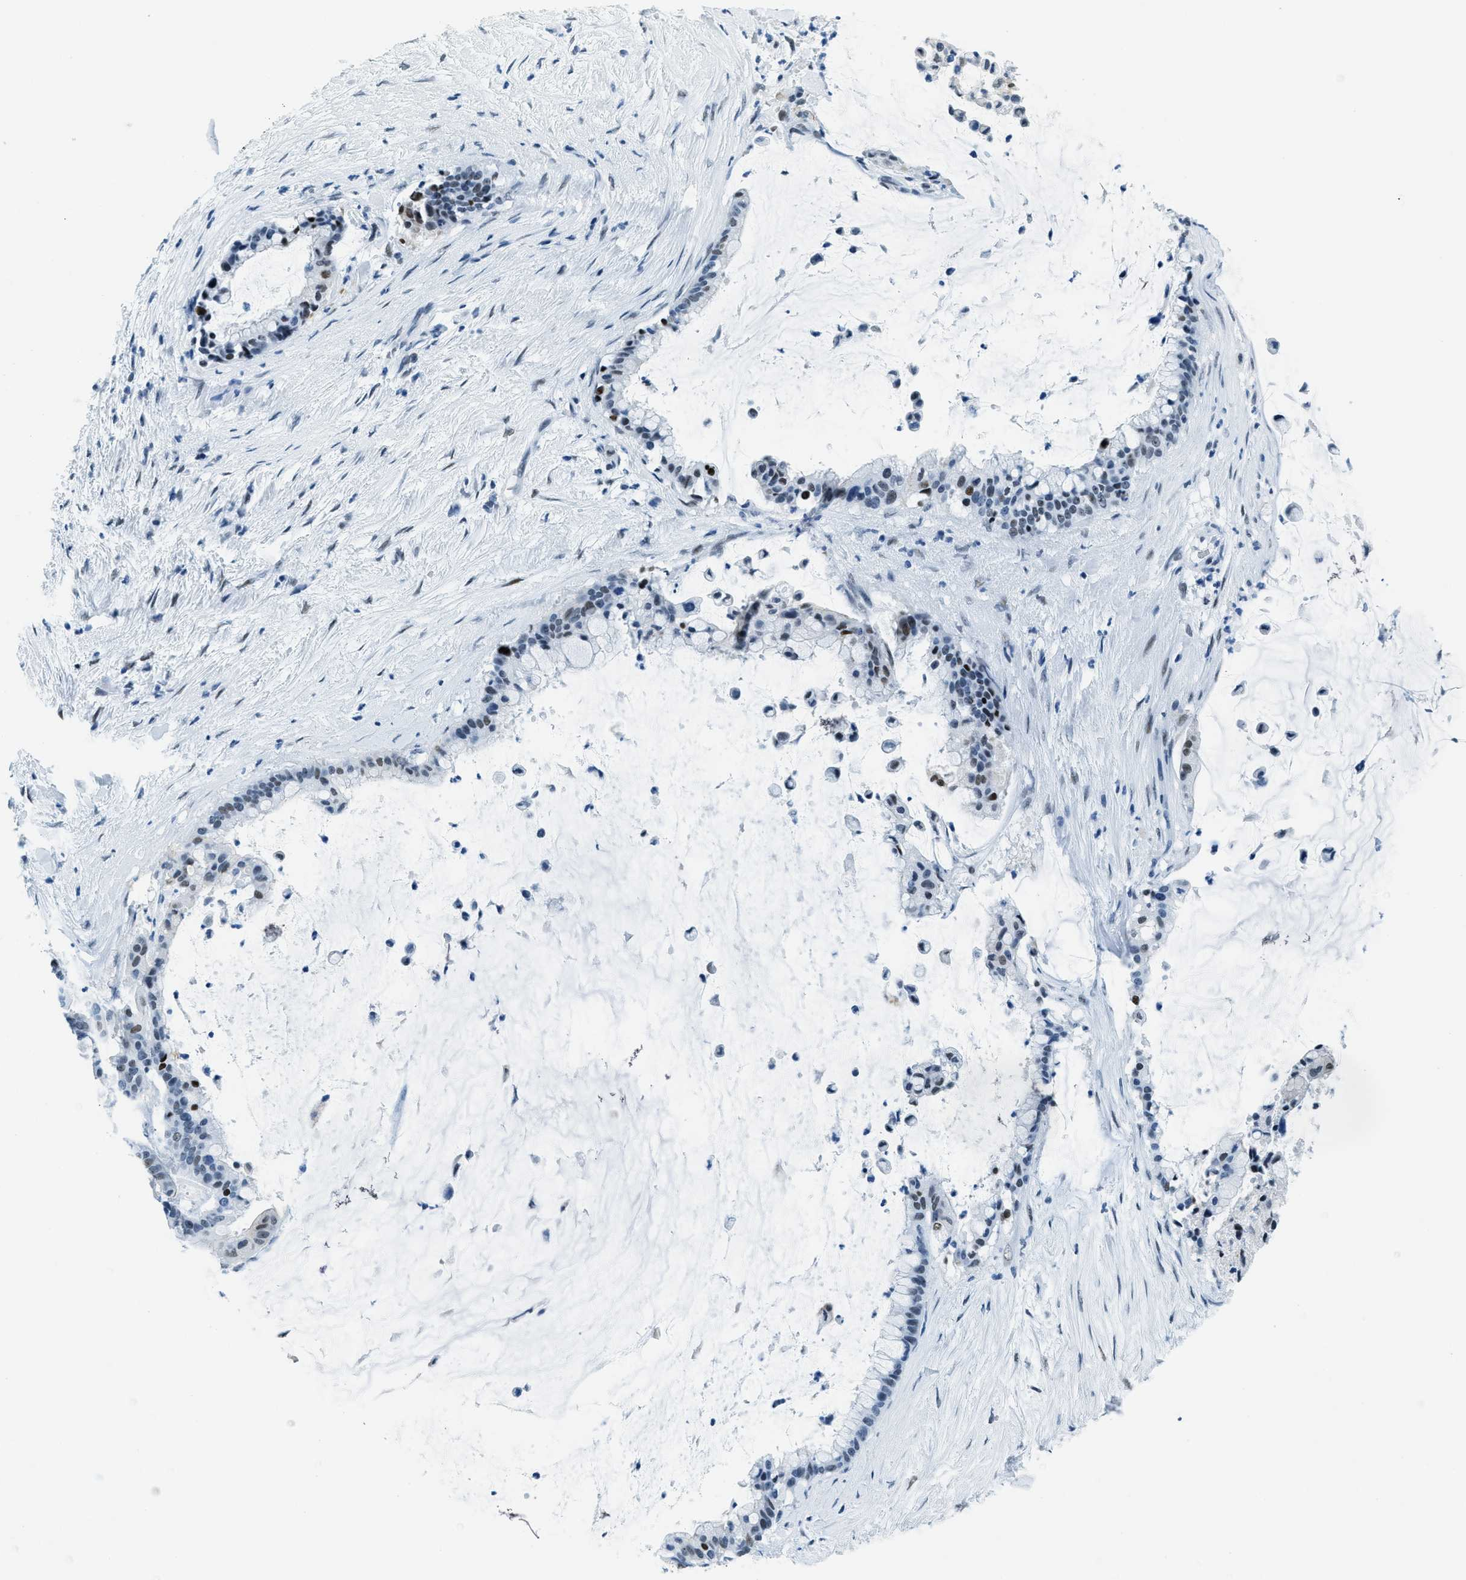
{"staining": {"intensity": "moderate", "quantity": "25%-75%", "location": "nuclear"}, "tissue": "pancreatic cancer", "cell_type": "Tumor cells", "image_type": "cancer", "snomed": [{"axis": "morphology", "description": "Adenocarcinoma, NOS"}, {"axis": "topography", "description": "Pancreas"}], "caption": "Pancreatic cancer (adenocarcinoma) stained with DAB IHC shows medium levels of moderate nuclear expression in about 25%-75% of tumor cells.", "gene": "PLA2G2A", "patient": {"sex": "male", "age": 41}}